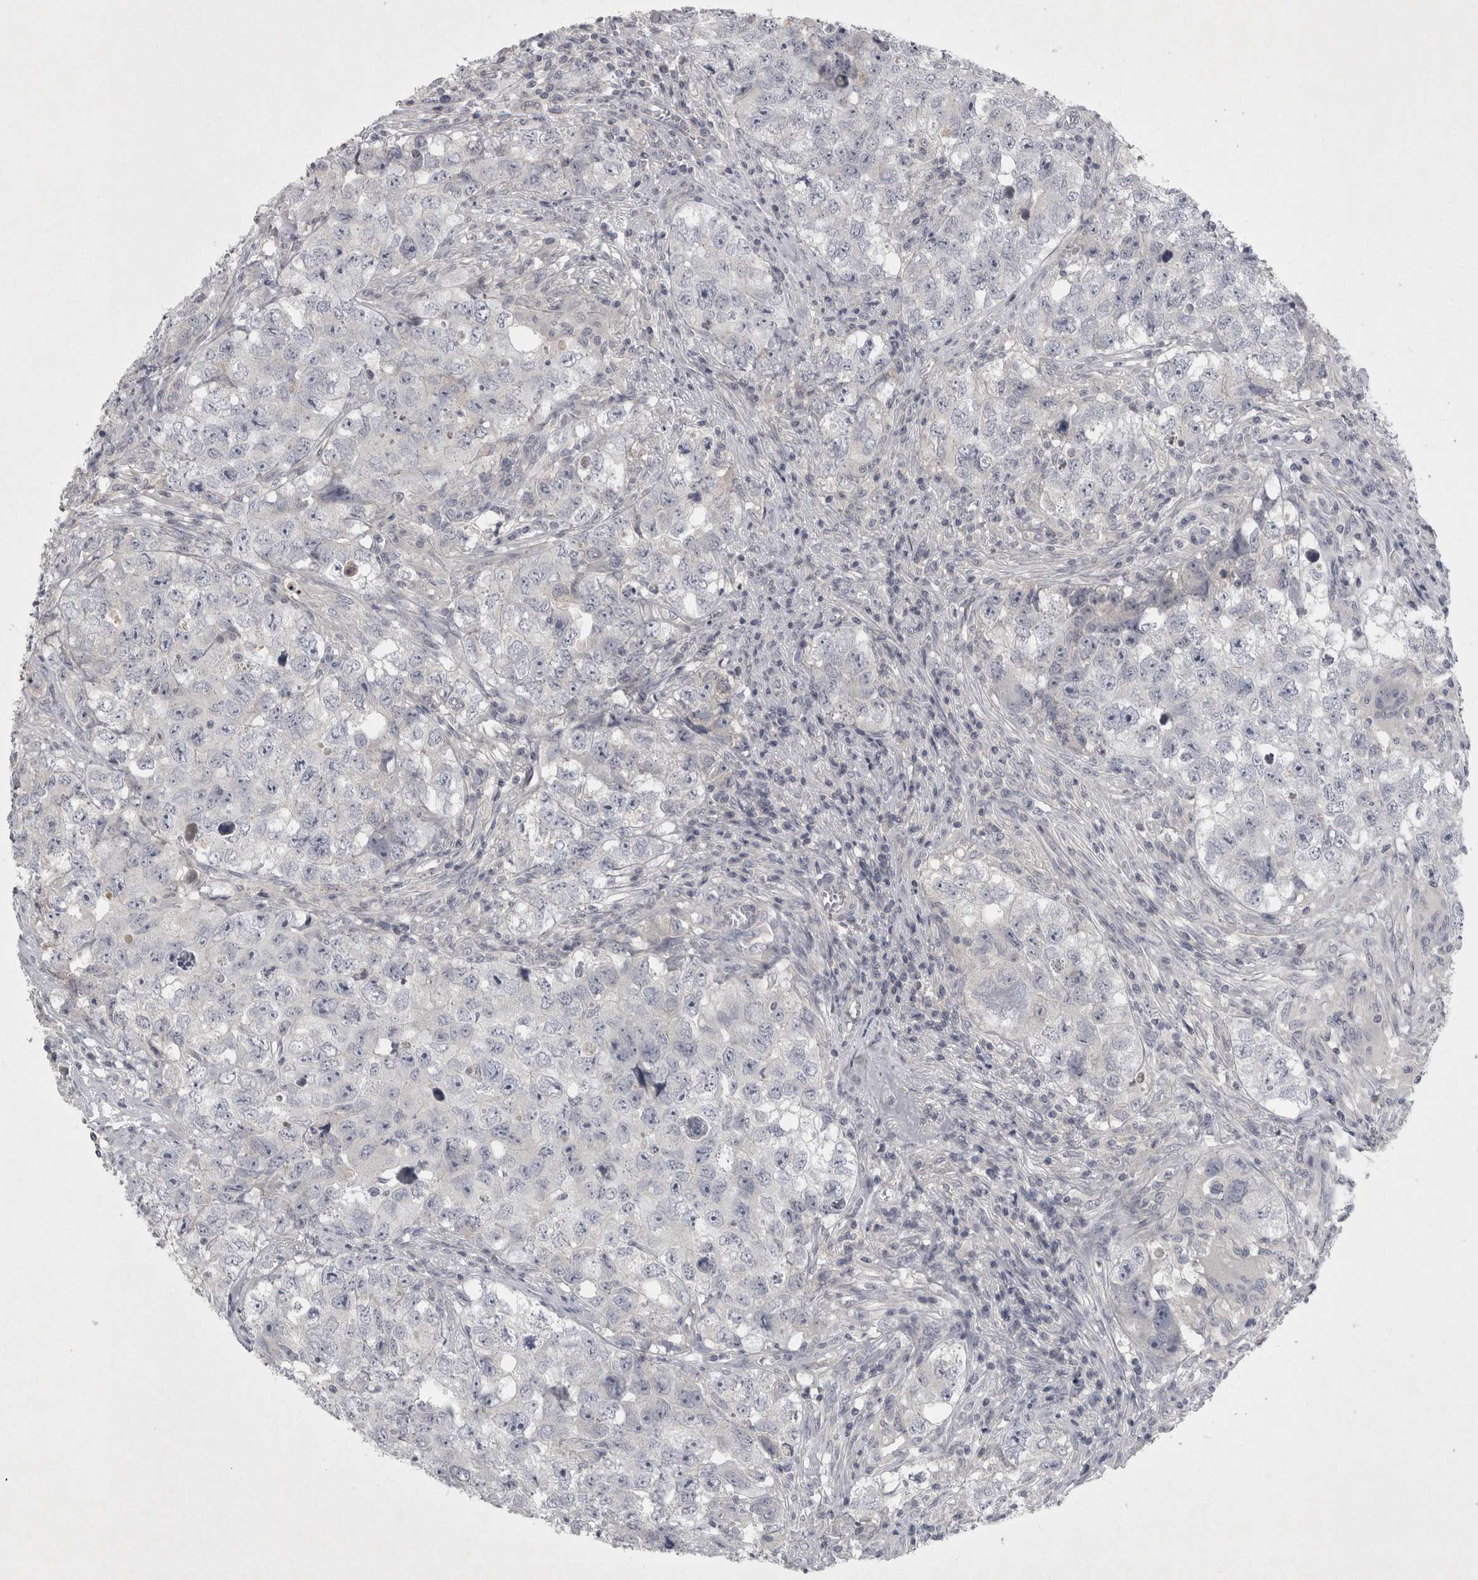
{"staining": {"intensity": "negative", "quantity": "none", "location": "none"}, "tissue": "testis cancer", "cell_type": "Tumor cells", "image_type": "cancer", "snomed": [{"axis": "morphology", "description": "Seminoma, NOS"}, {"axis": "morphology", "description": "Carcinoma, Embryonal, NOS"}, {"axis": "topography", "description": "Testis"}], "caption": "IHC of human testis cancer (seminoma) demonstrates no staining in tumor cells.", "gene": "ENPP7", "patient": {"sex": "male", "age": 43}}